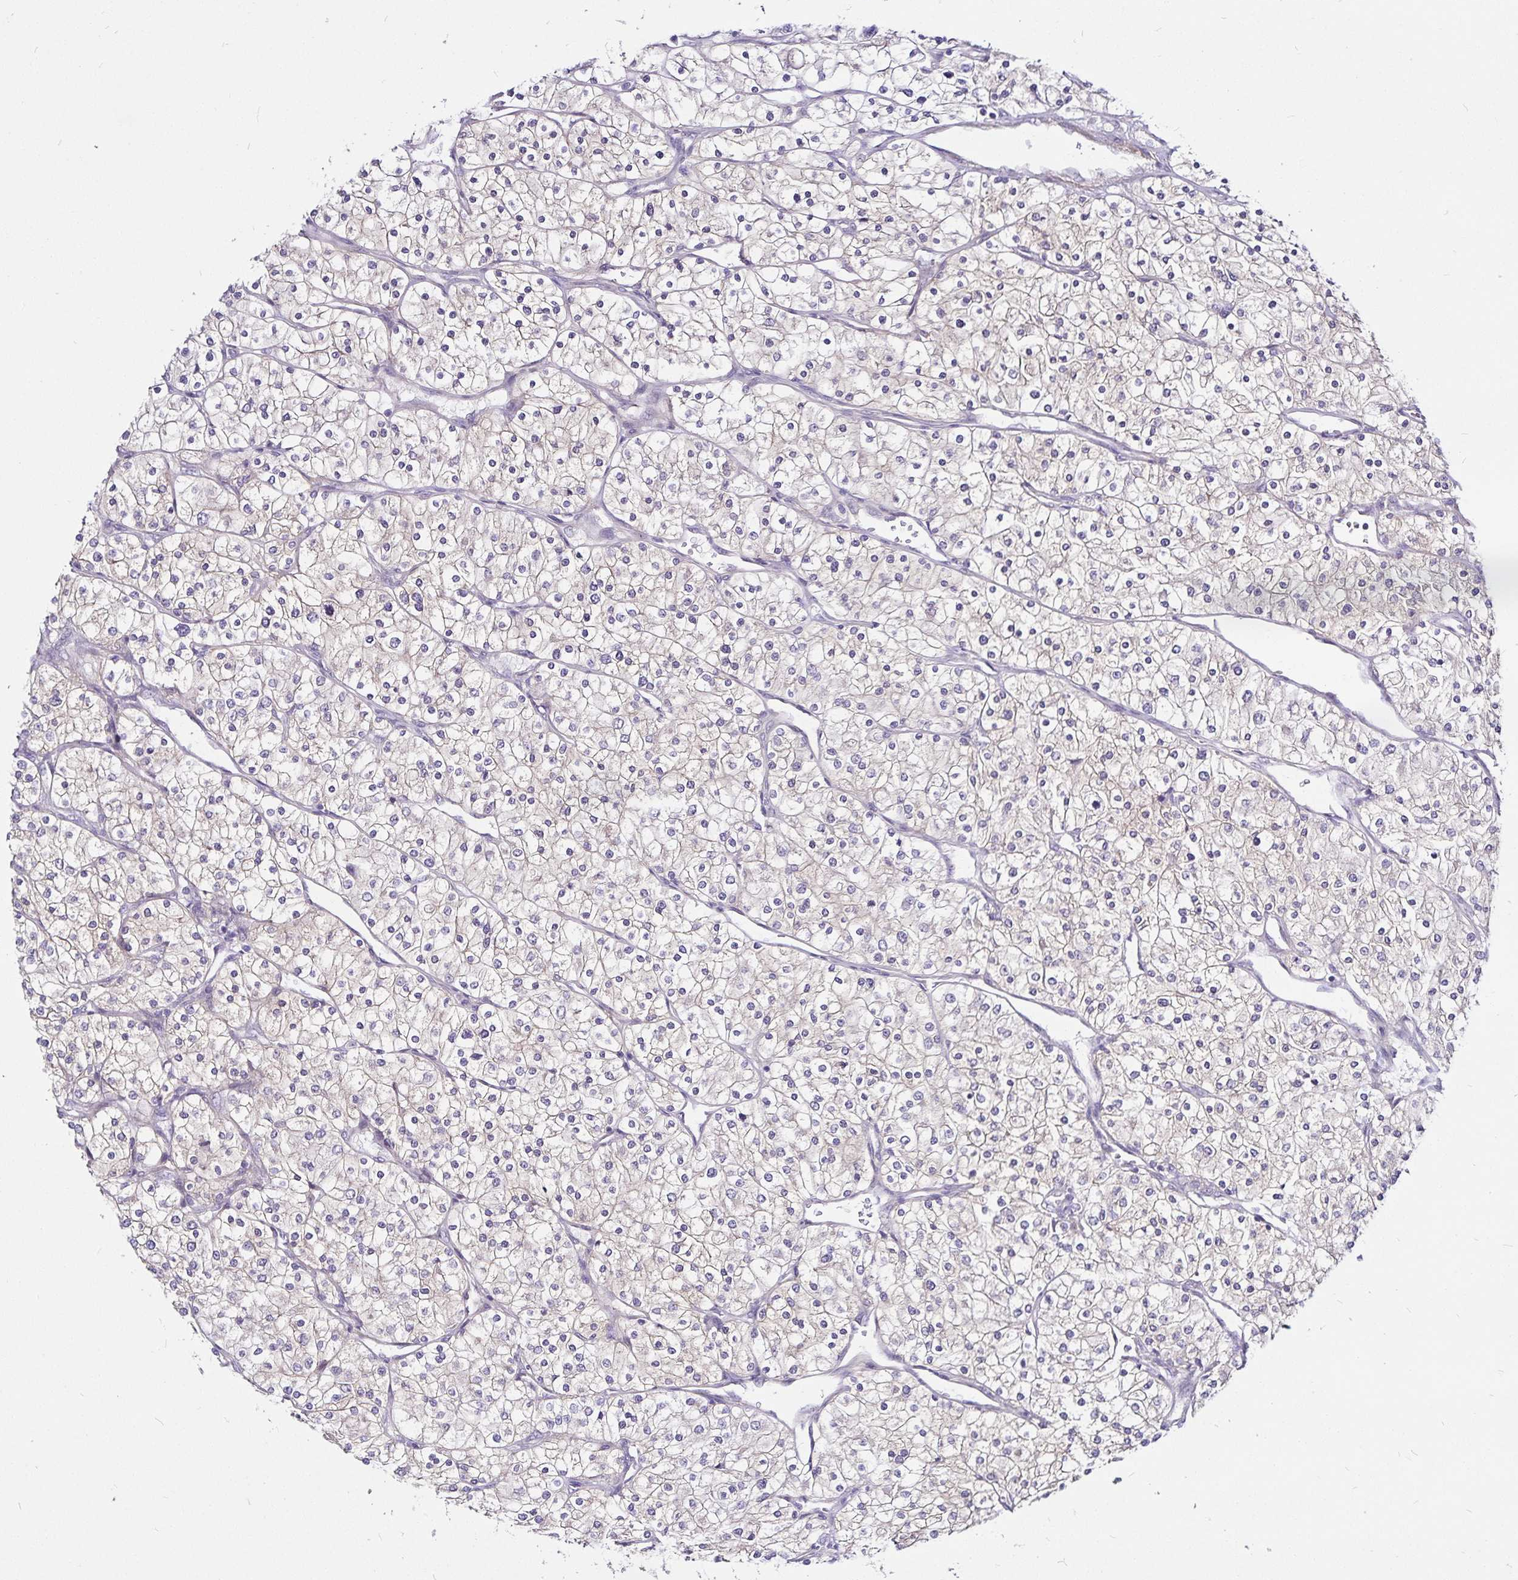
{"staining": {"intensity": "negative", "quantity": "none", "location": "none"}, "tissue": "renal cancer", "cell_type": "Tumor cells", "image_type": "cancer", "snomed": [{"axis": "morphology", "description": "Adenocarcinoma, NOS"}, {"axis": "topography", "description": "Kidney"}], "caption": "DAB (3,3'-diaminobenzidine) immunohistochemical staining of human renal adenocarcinoma exhibits no significant staining in tumor cells.", "gene": "GNG12", "patient": {"sex": "male", "age": 80}}